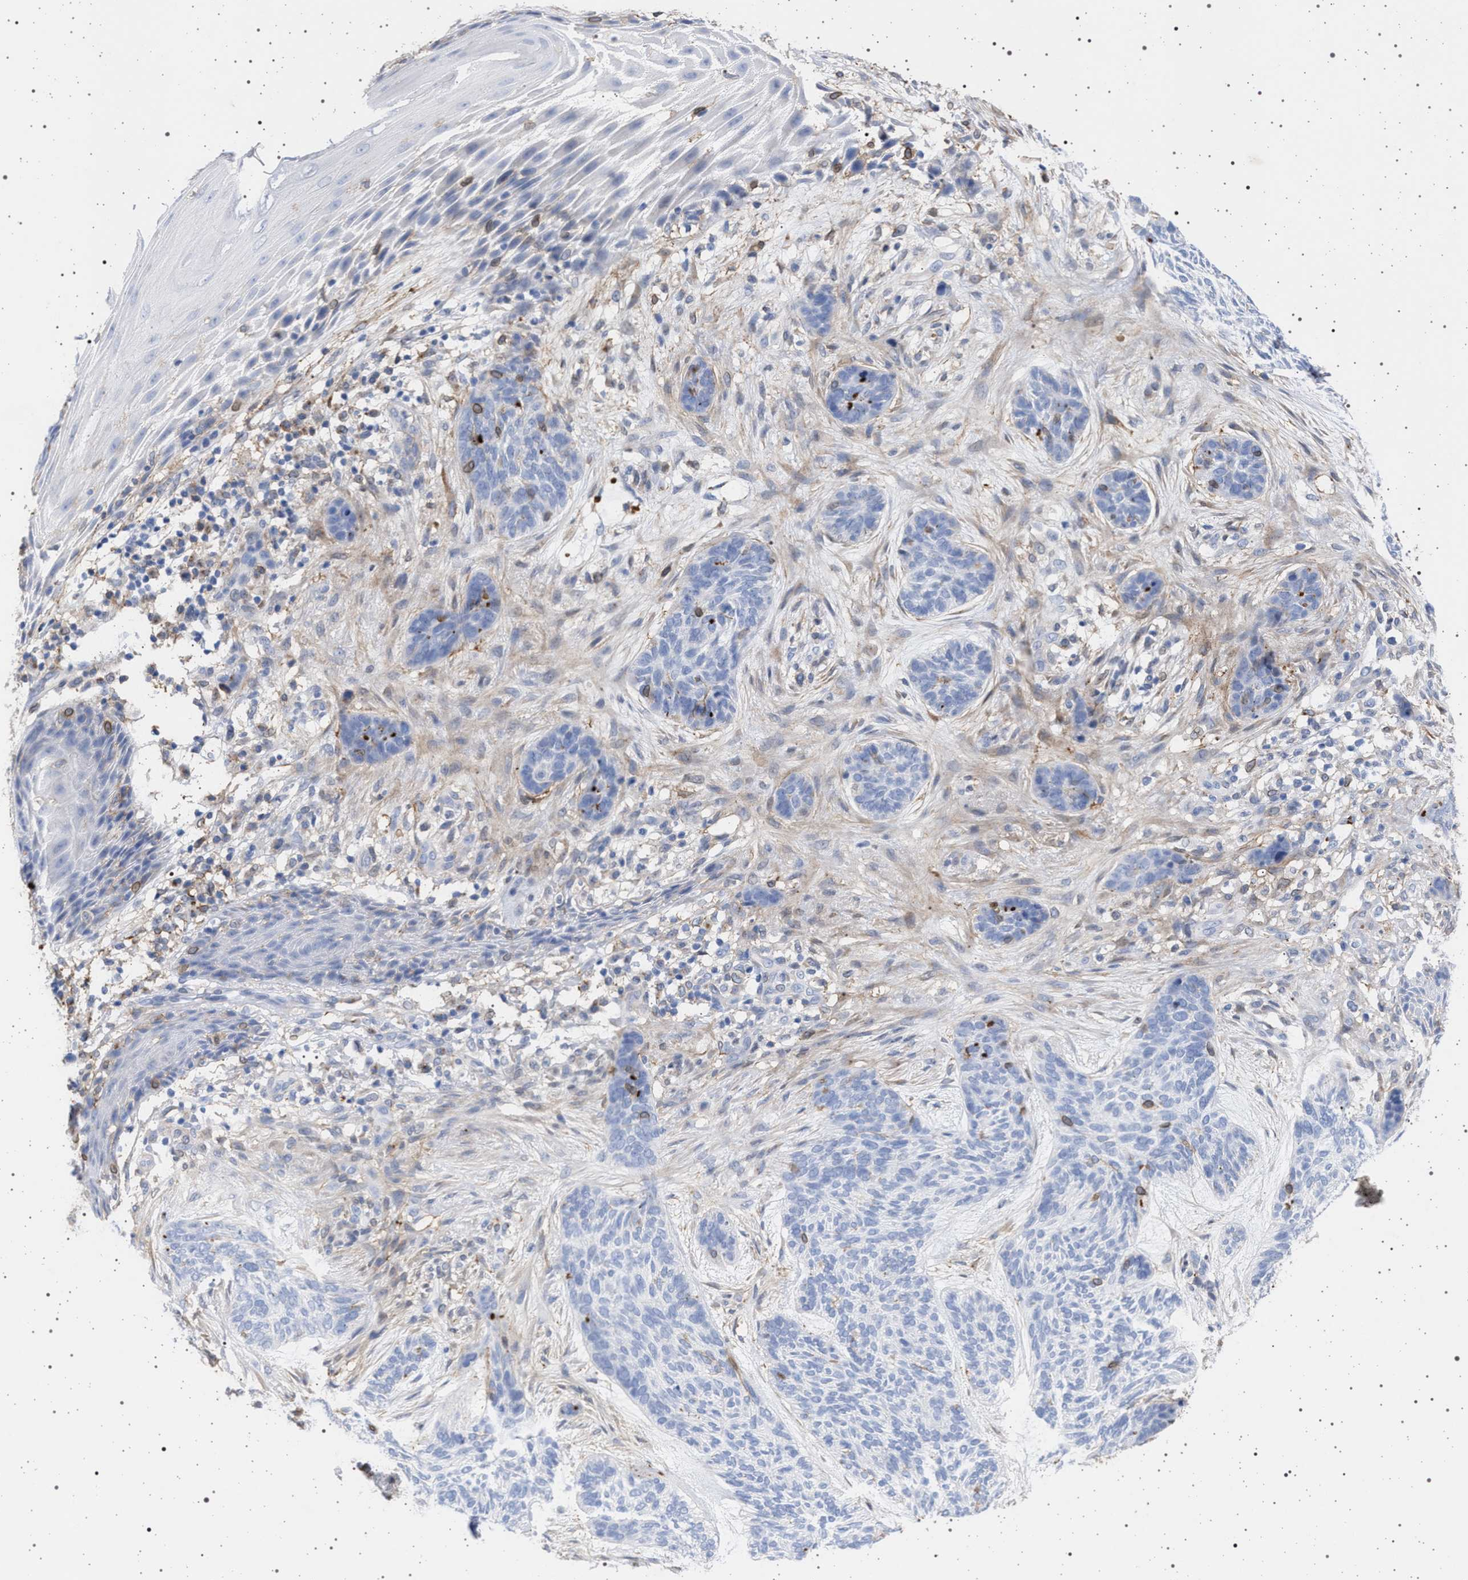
{"staining": {"intensity": "negative", "quantity": "none", "location": "none"}, "tissue": "skin cancer", "cell_type": "Tumor cells", "image_type": "cancer", "snomed": [{"axis": "morphology", "description": "Basal cell carcinoma"}, {"axis": "topography", "description": "Skin"}], "caption": "High magnification brightfield microscopy of basal cell carcinoma (skin) stained with DAB (3,3'-diaminobenzidine) (brown) and counterstained with hematoxylin (blue): tumor cells show no significant positivity.", "gene": "PLG", "patient": {"sex": "male", "age": 55}}